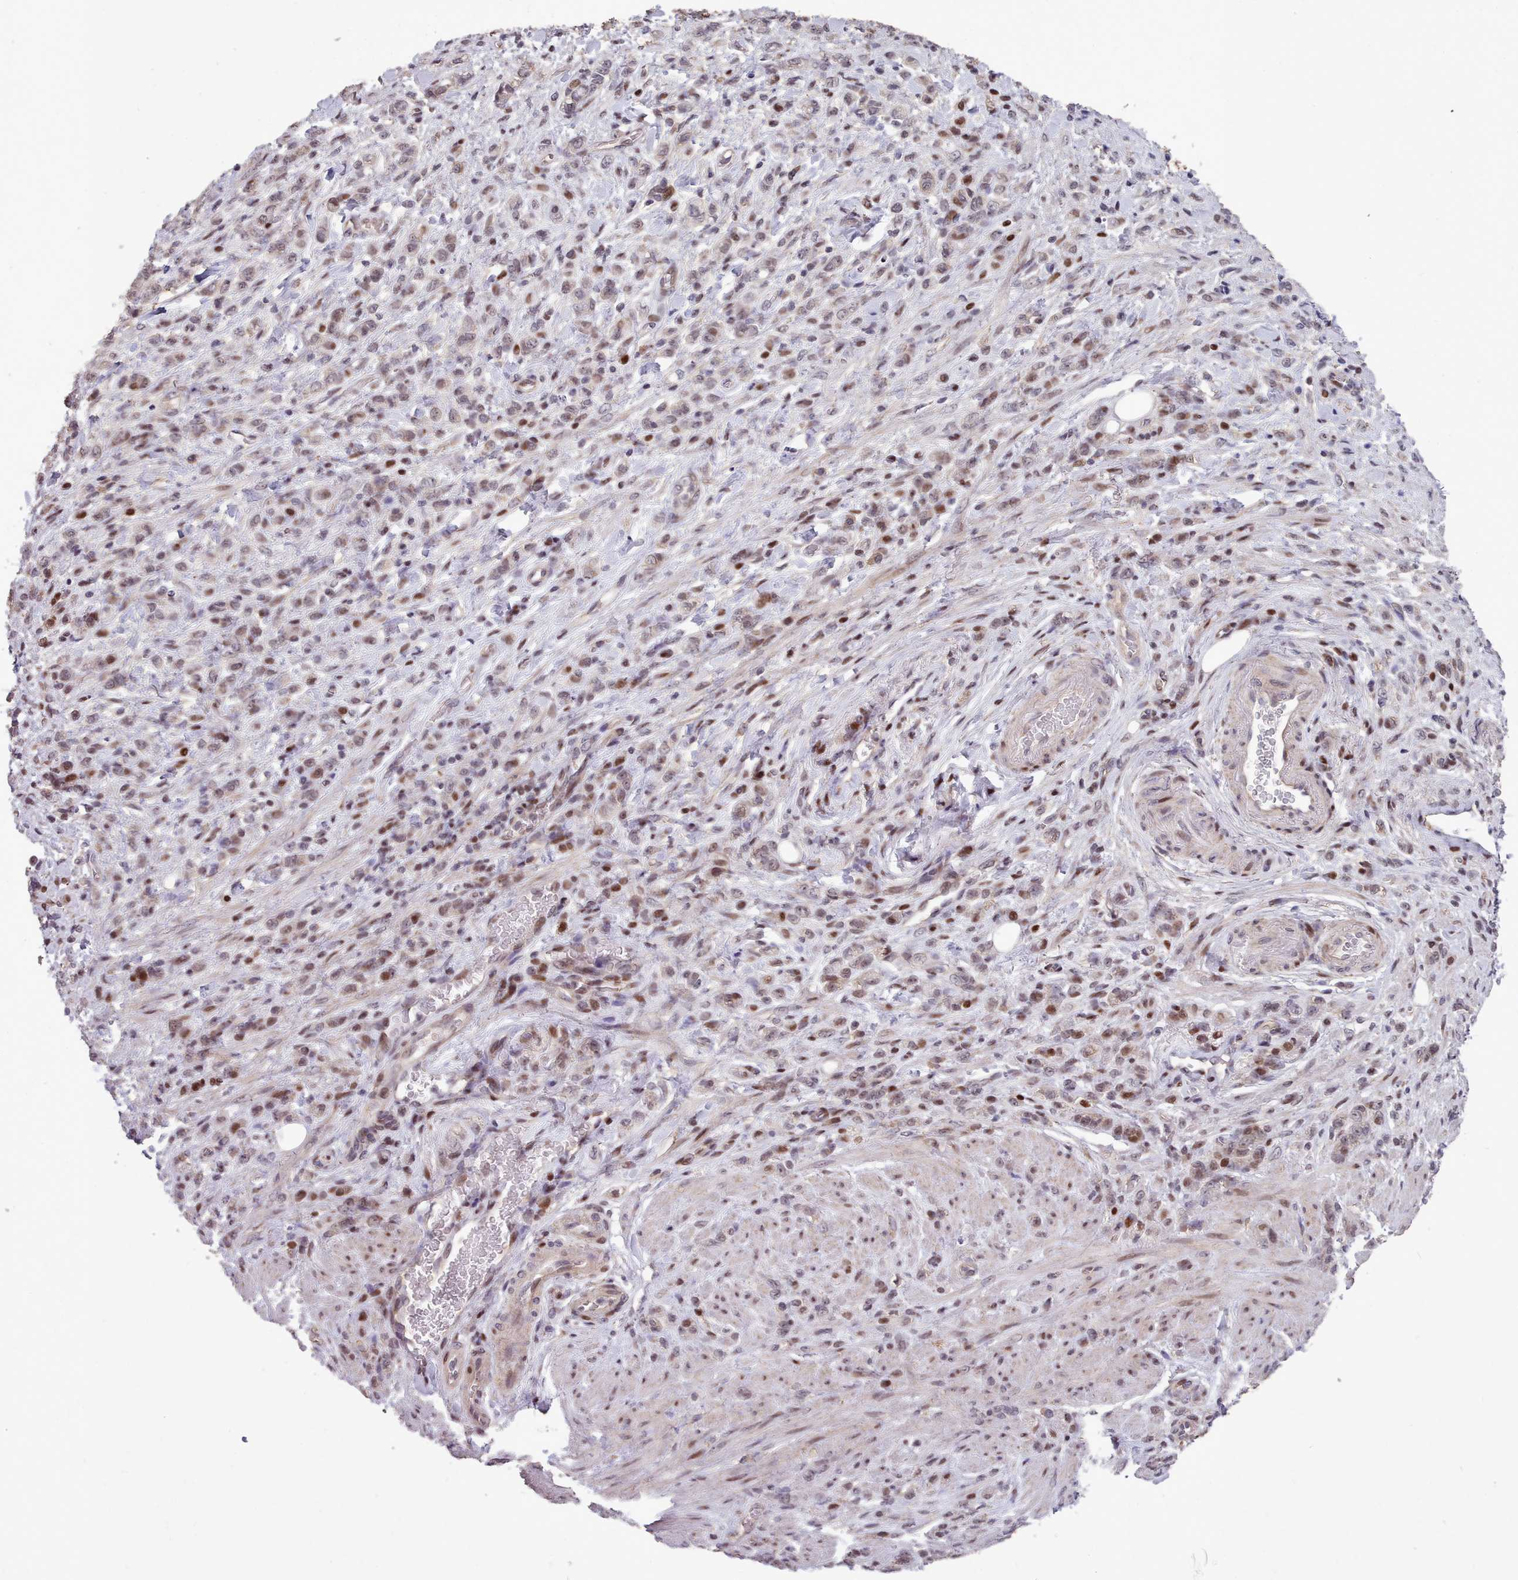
{"staining": {"intensity": "moderate", "quantity": "25%-75%", "location": "nuclear"}, "tissue": "stomach cancer", "cell_type": "Tumor cells", "image_type": "cancer", "snomed": [{"axis": "morphology", "description": "Adenocarcinoma, NOS"}, {"axis": "topography", "description": "Stomach"}], "caption": "A histopathology image of stomach adenocarcinoma stained for a protein reveals moderate nuclear brown staining in tumor cells.", "gene": "ENSA", "patient": {"sex": "male", "age": 77}}